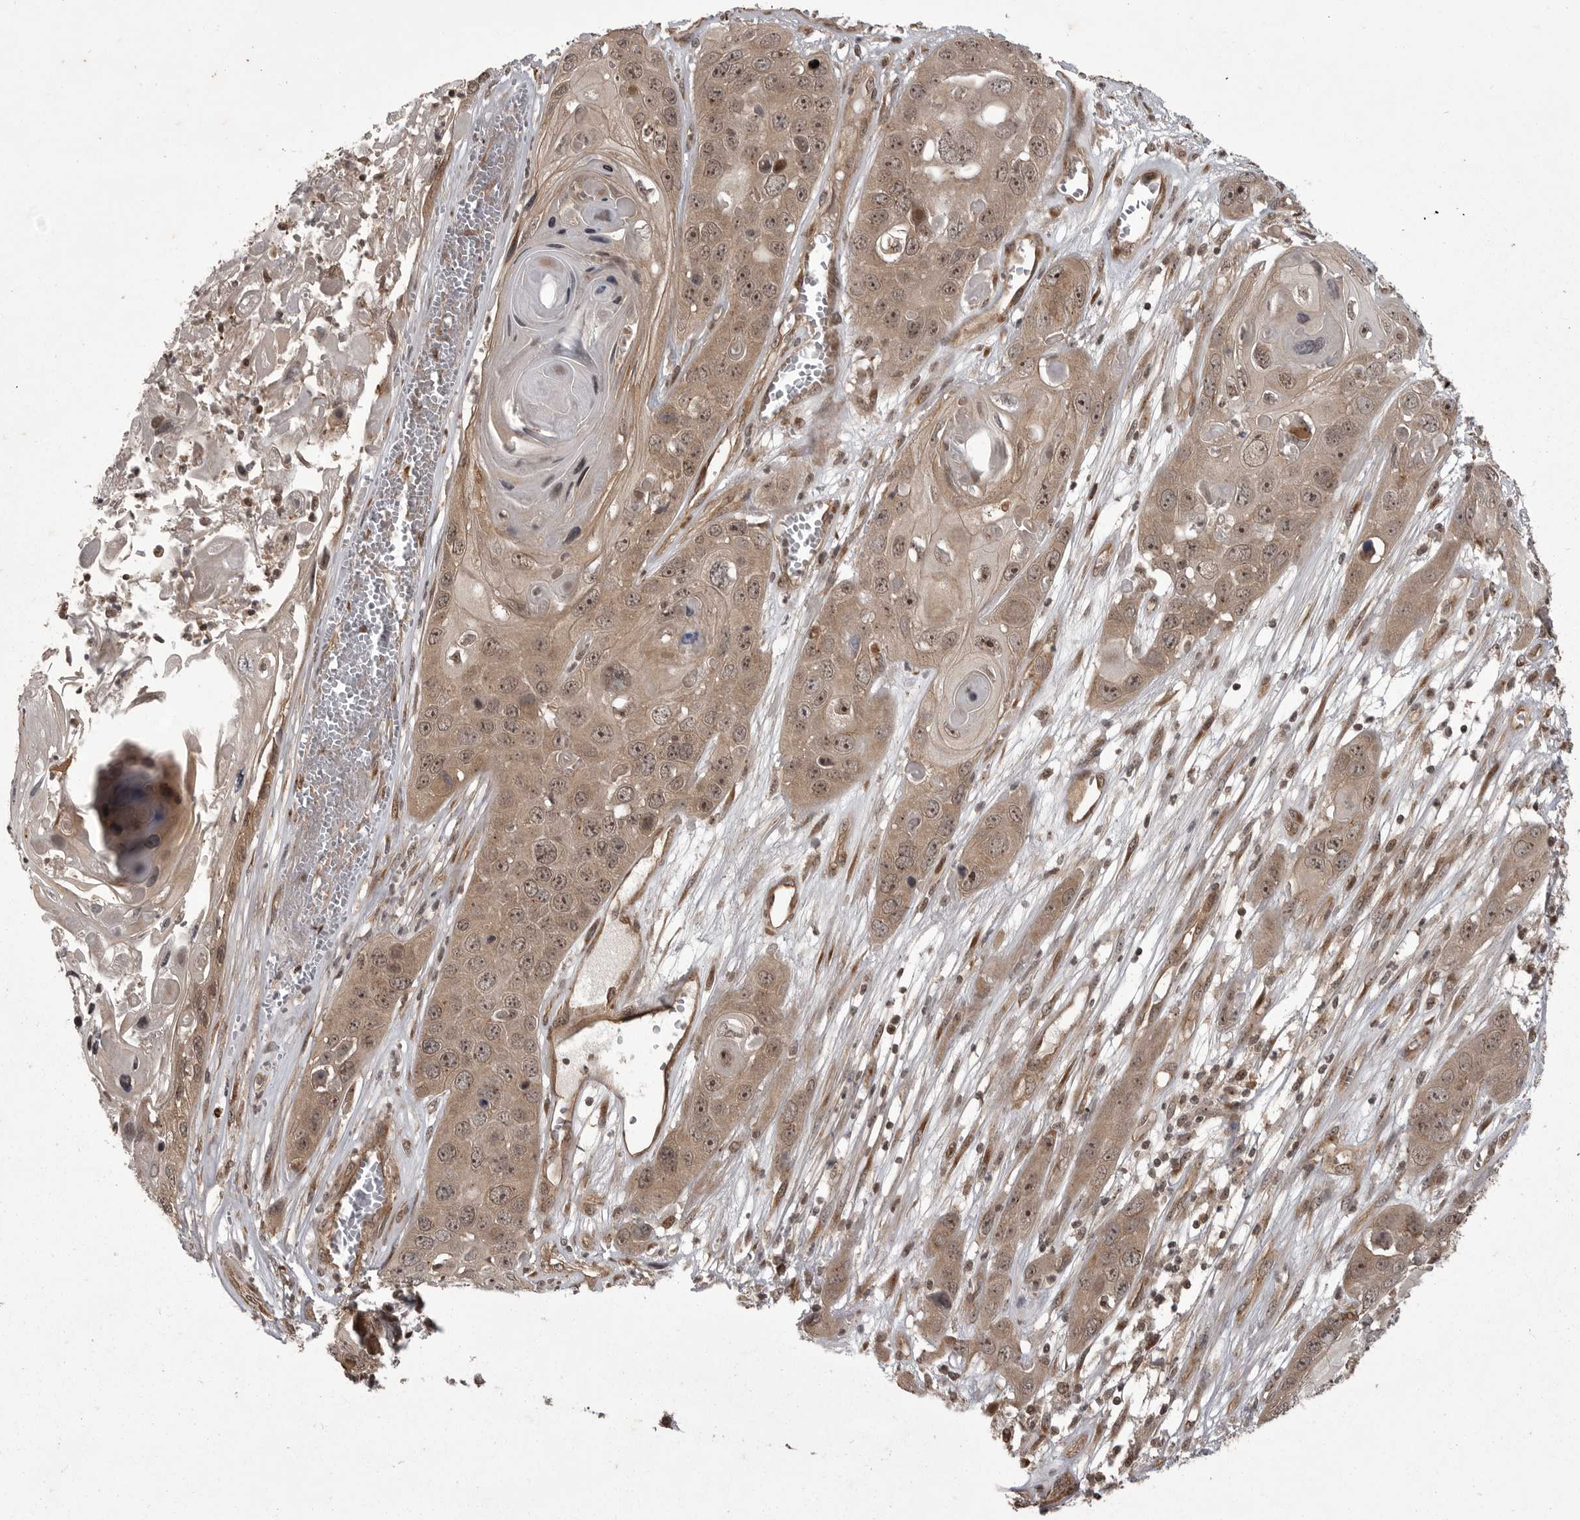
{"staining": {"intensity": "moderate", "quantity": ">75%", "location": "cytoplasmic/membranous,nuclear"}, "tissue": "skin cancer", "cell_type": "Tumor cells", "image_type": "cancer", "snomed": [{"axis": "morphology", "description": "Squamous cell carcinoma, NOS"}, {"axis": "topography", "description": "Skin"}], "caption": "A brown stain highlights moderate cytoplasmic/membranous and nuclear expression of a protein in skin cancer (squamous cell carcinoma) tumor cells. (IHC, brightfield microscopy, high magnification).", "gene": "DNAJC8", "patient": {"sex": "male", "age": 55}}